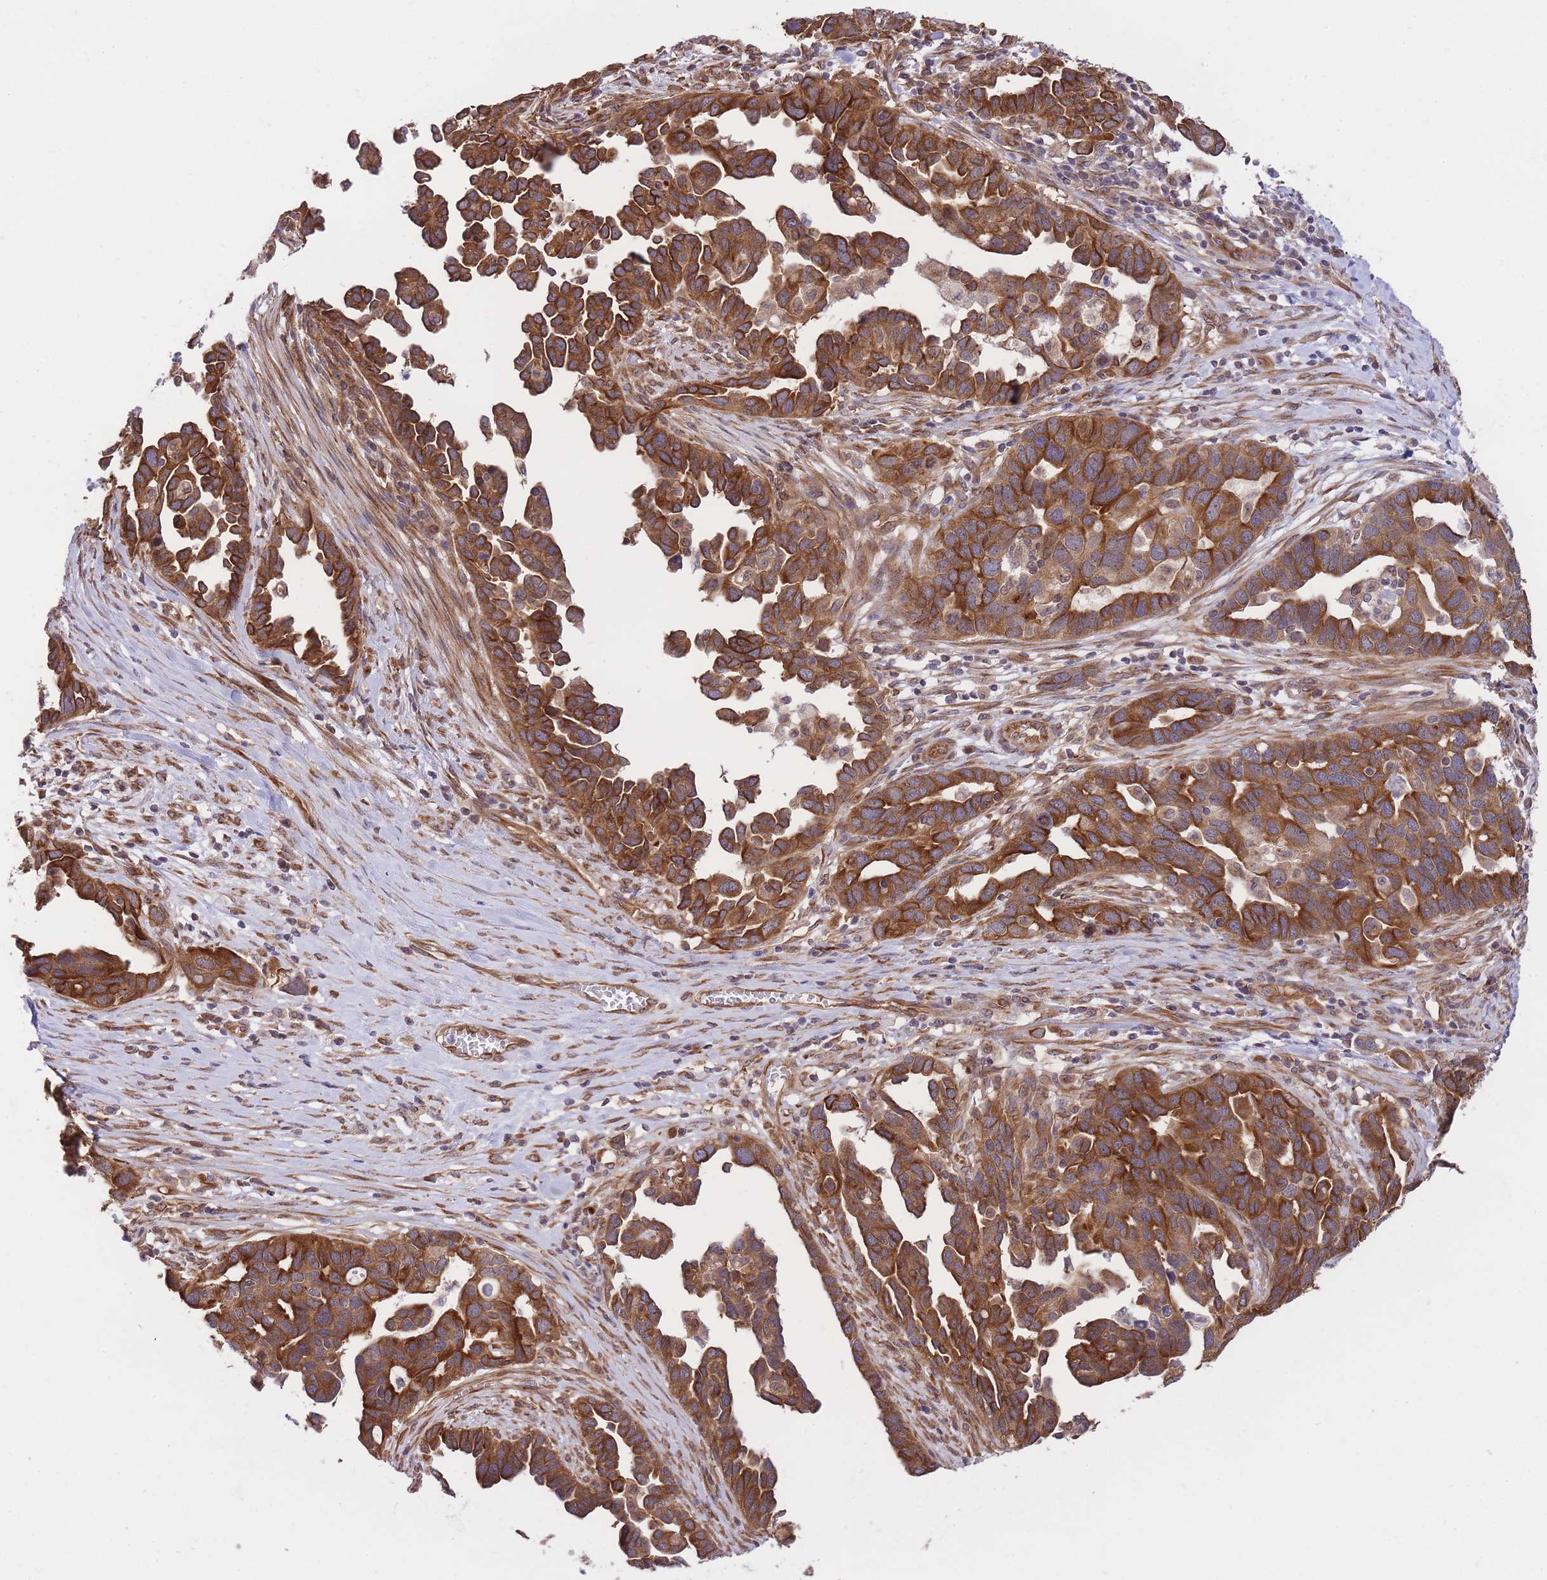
{"staining": {"intensity": "strong", "quantity": ">75%", "location": "cytoplasmic/membranous"}, "tissue": "ovarian cancer", "cell_type": "Tumor cells", "image_type": "cancer", "snomed": [{"axis": "morphology", "description": "Cystadenocarcinoma, serous, NOS"}, {"axis": "topography", "description": "Ovary"}], "caption": "Immunohistochemistry (IHC) histopathology image of neoplastic tissue: human serous cystadenocarcinoma (ovarian) stained using immunohistochemistry demonstrates high levels of strong protein expression localized specifically in the cytoplasmic/membranous of tumor cells, appearing as a cytoplasmic/membranous brown color.", "gene": "EXOSC8", "patient": {"sex": "female", "age": 54}}